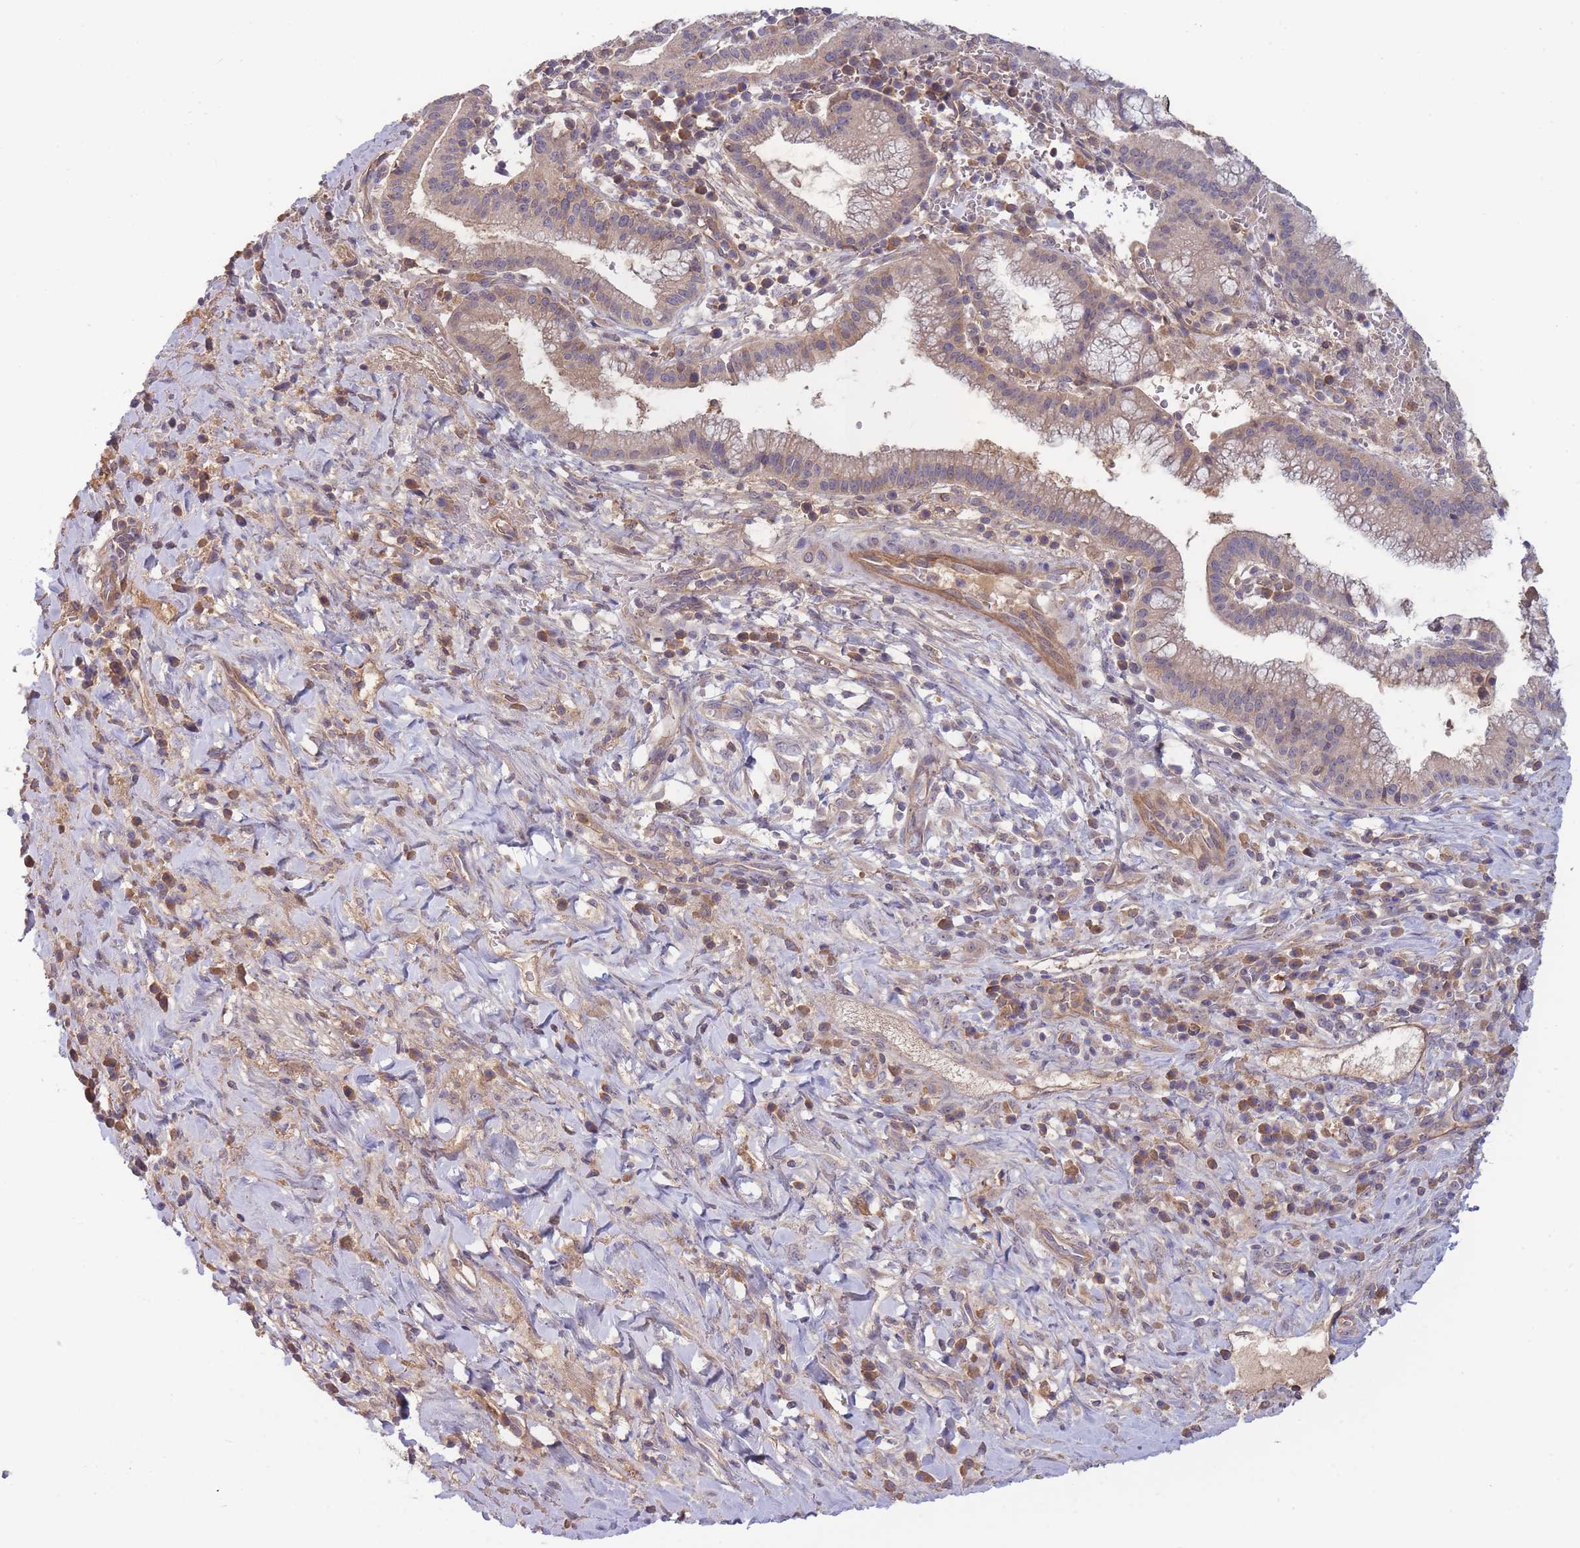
{"staining": {"intensity": "weak", "quantity": "25%-75%", "location": "cytoplasmic/membranous"}, "tissue": "pancreatic cancer", "cell_type": "Tumor cells", "image_type": "cancer", "snomed": [{"axis": "morphology", "description": "Adenocarcinoma, NOS"}, {"axis": "topography", "description": "Pancreas"}], "caption": "Protein expression analysis of human adenocarcinoma (pancreatic) reveals weak cytoplasmic/membranous expression in about 25%-75% of tumor cells. (DAB (3,3'-diaminobenzidine) IHC, brown staining for protein, blue staining for nuclei).", "gene": "NDUFAF5", "patient": {"sex": "male", "age": 72}}